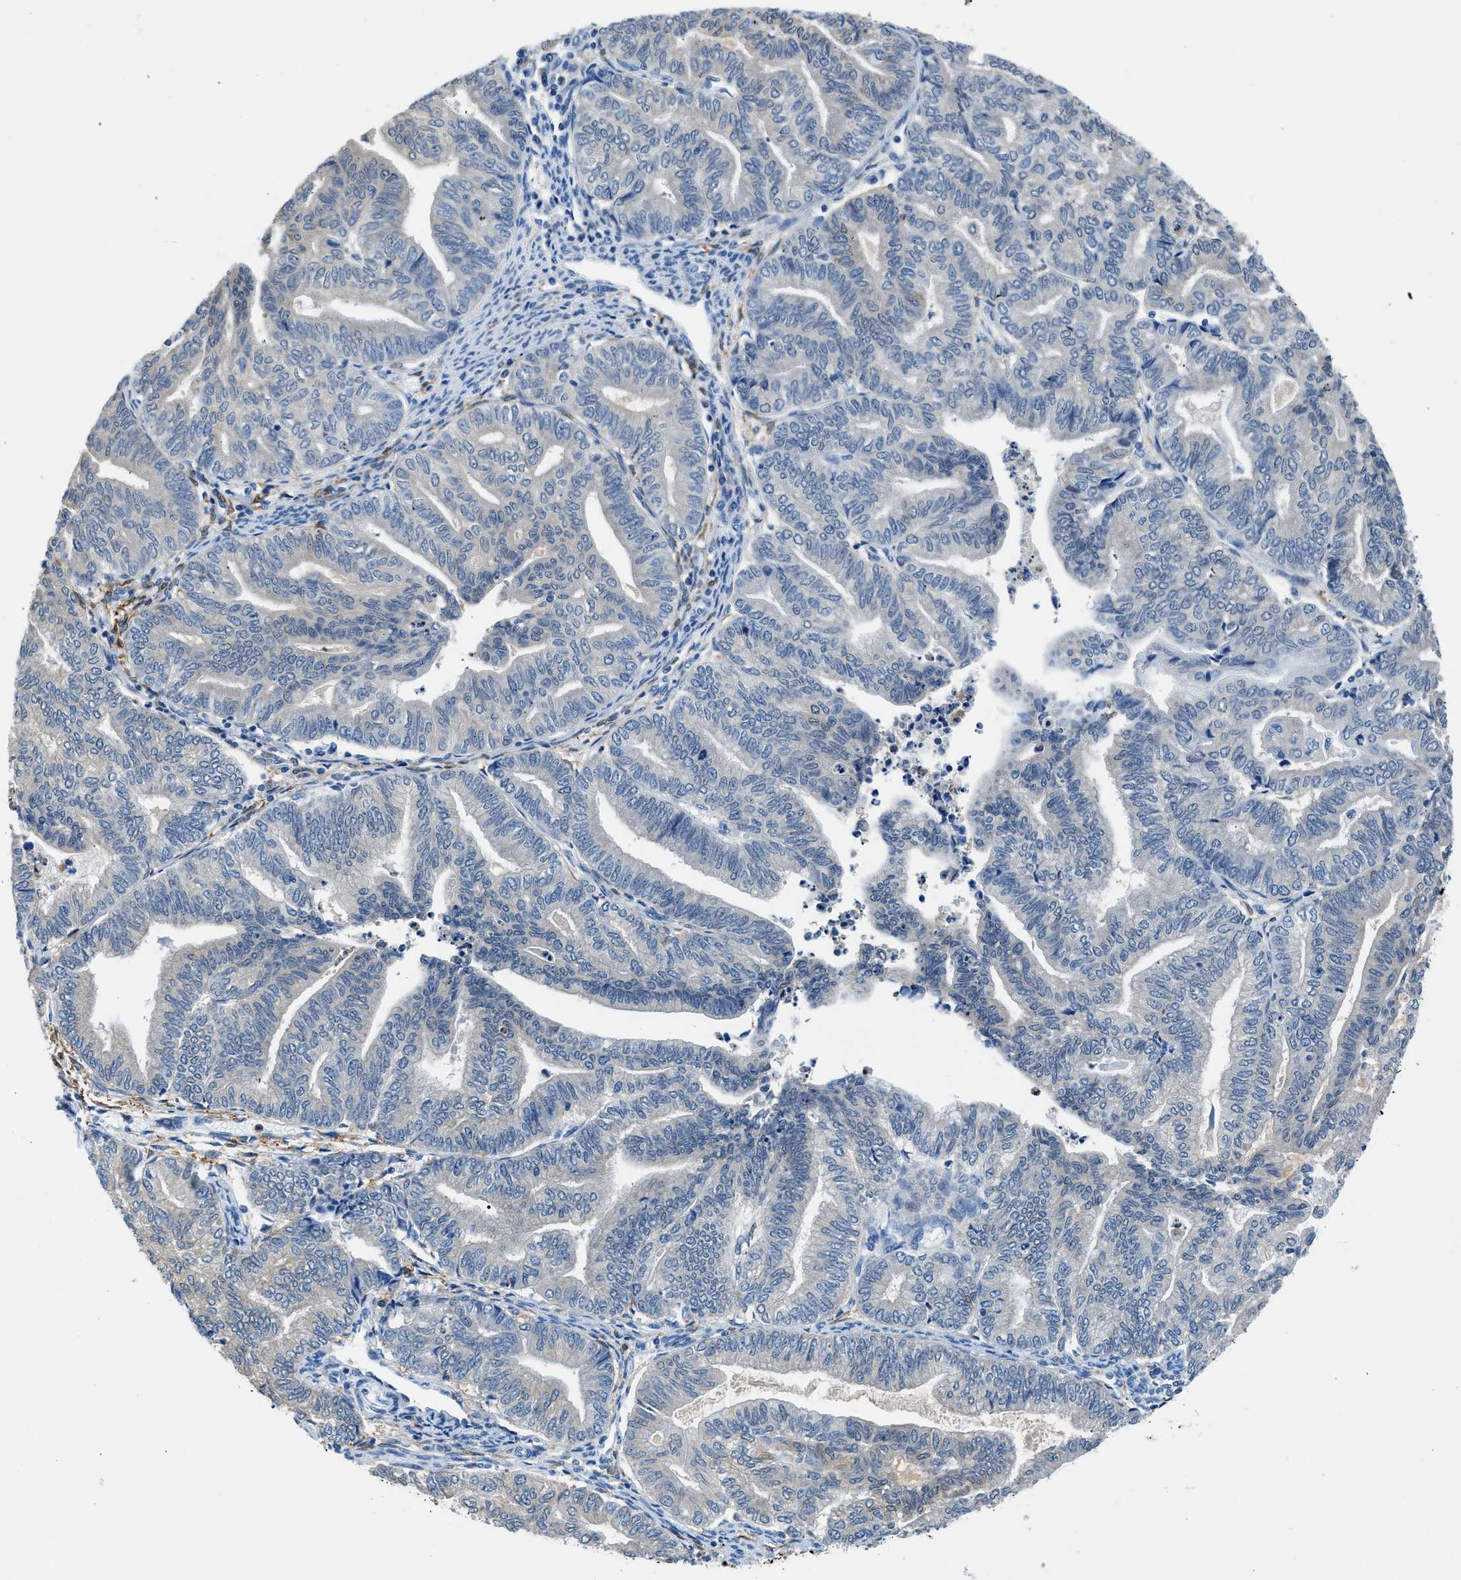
{"staining": {"intensity": "negative", "quantity": "none", "location": "none"}, "tissue": "endometrial cancer", "cell_type": "Tumor cells", "image_type": "cancer", "snomed": [{"axis": "morphology", "description": "Adenocarcinoma, NOS"}, {"axis": "topography", "description": "Endometrium"}], "caption": "Immunohistochemistry (IHC) image of neoplastic tissue: human endometrial adenocarcinoma stained with DAB displays no significant protein staining in tumor cells. (Immunohistochemistry, brightfield microscopy, high magnification).", "gene": "FADS6", "patient": {"sex": "female", "age": 79}}